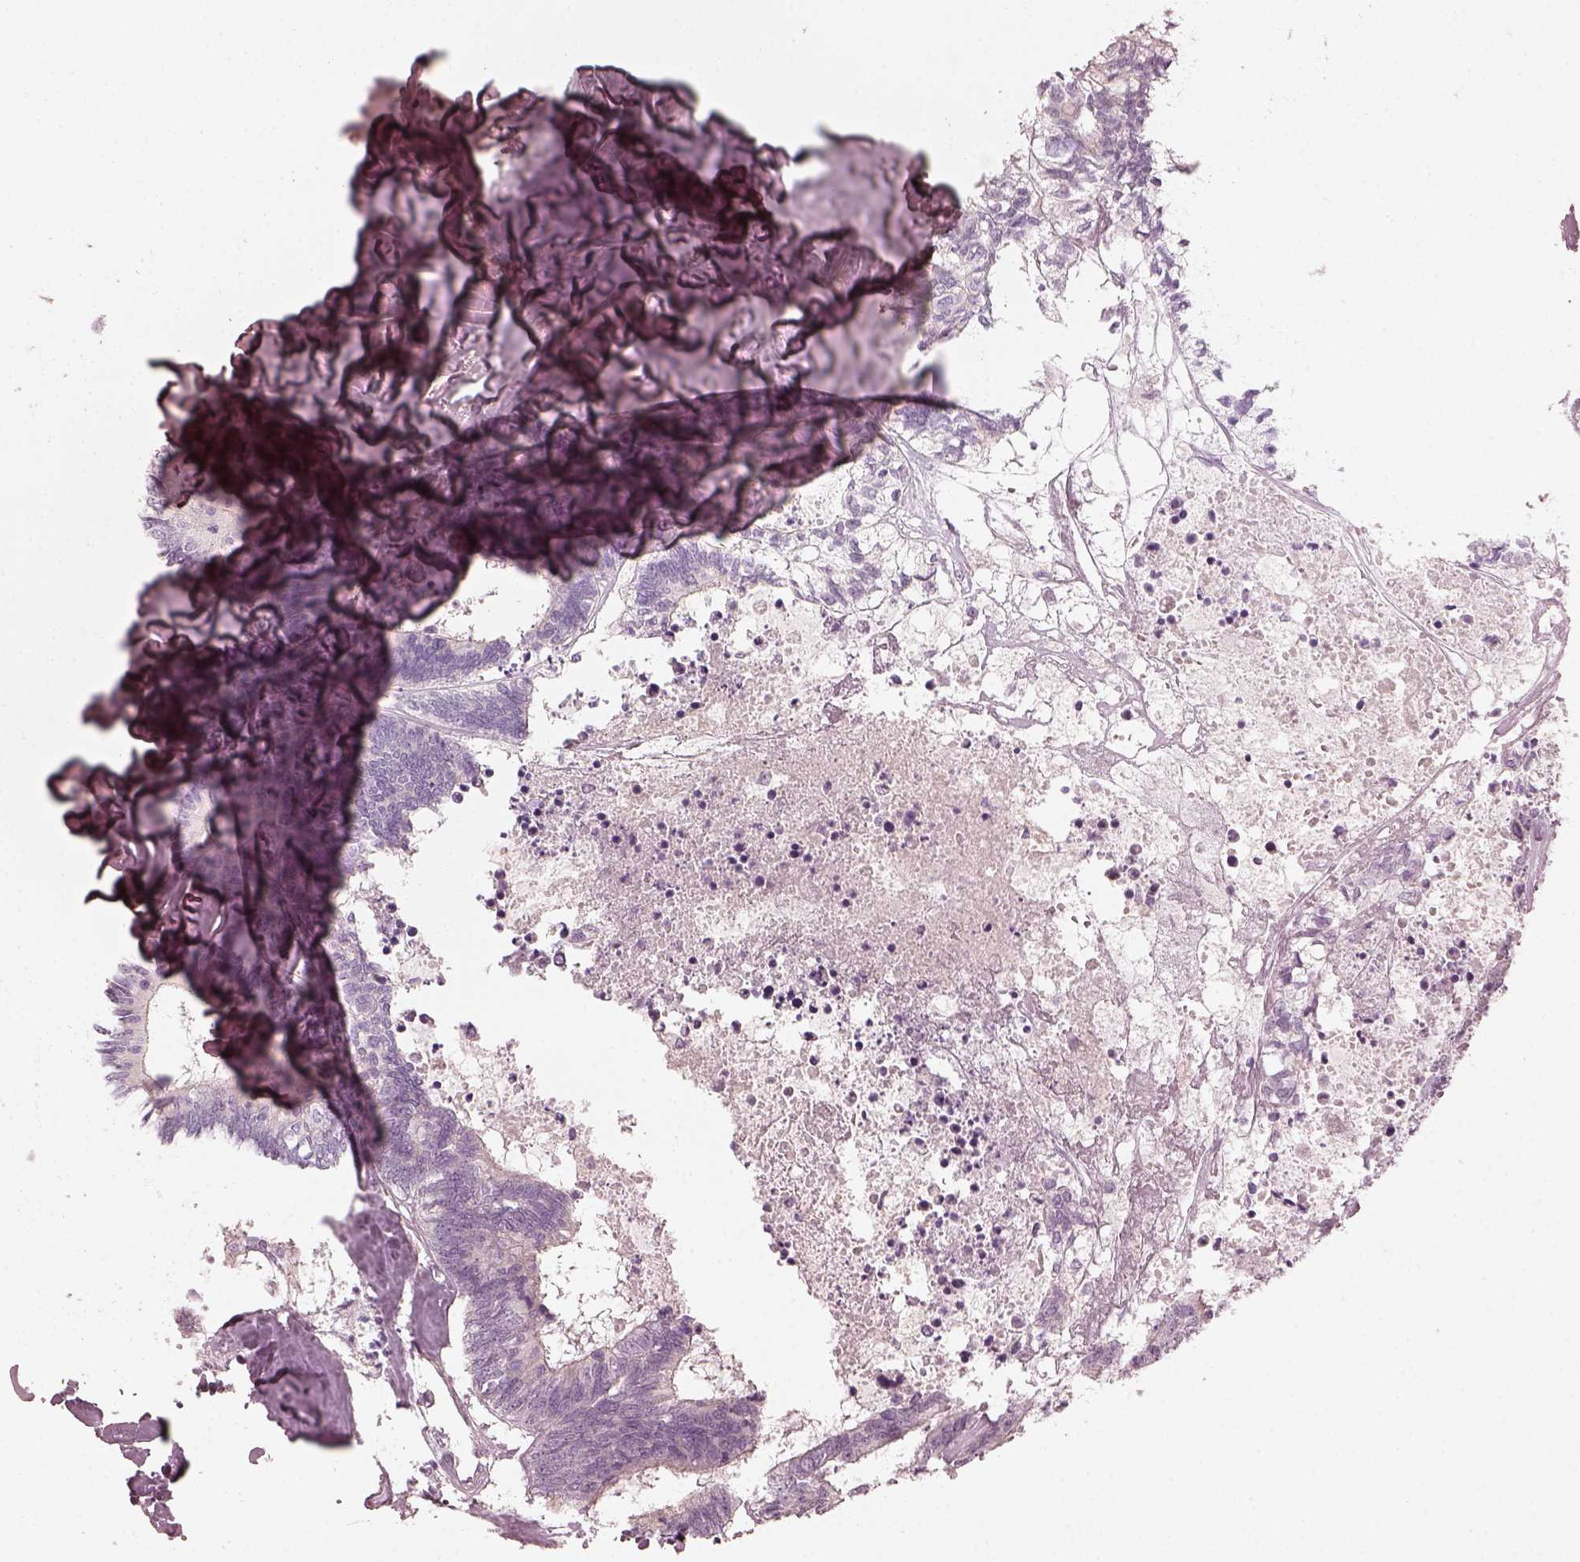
{"staining": {"intensity": "negative", "quantity": "none", "location": "none"}, "tissue": "colorectal cancer", "cell_type": "Tumor cells", "image_type": "cancer", "snomed": [{"axis": "morphology", "description": "Adenocarcinoma, NOS"}, {"axis": "topography", "description": "Colon"}, {"axis": "topography", "description": "Rectum"}], "caption": "IHC photomicrograph of neoplastic tissue: colorectal adenocarcinoma stained with DAB (3,3'-diaminobenzidine) displays no significant protein positivity in tumor cells.", "gene": "OPTC", "patient": {"sex": "male", "age": 57}}